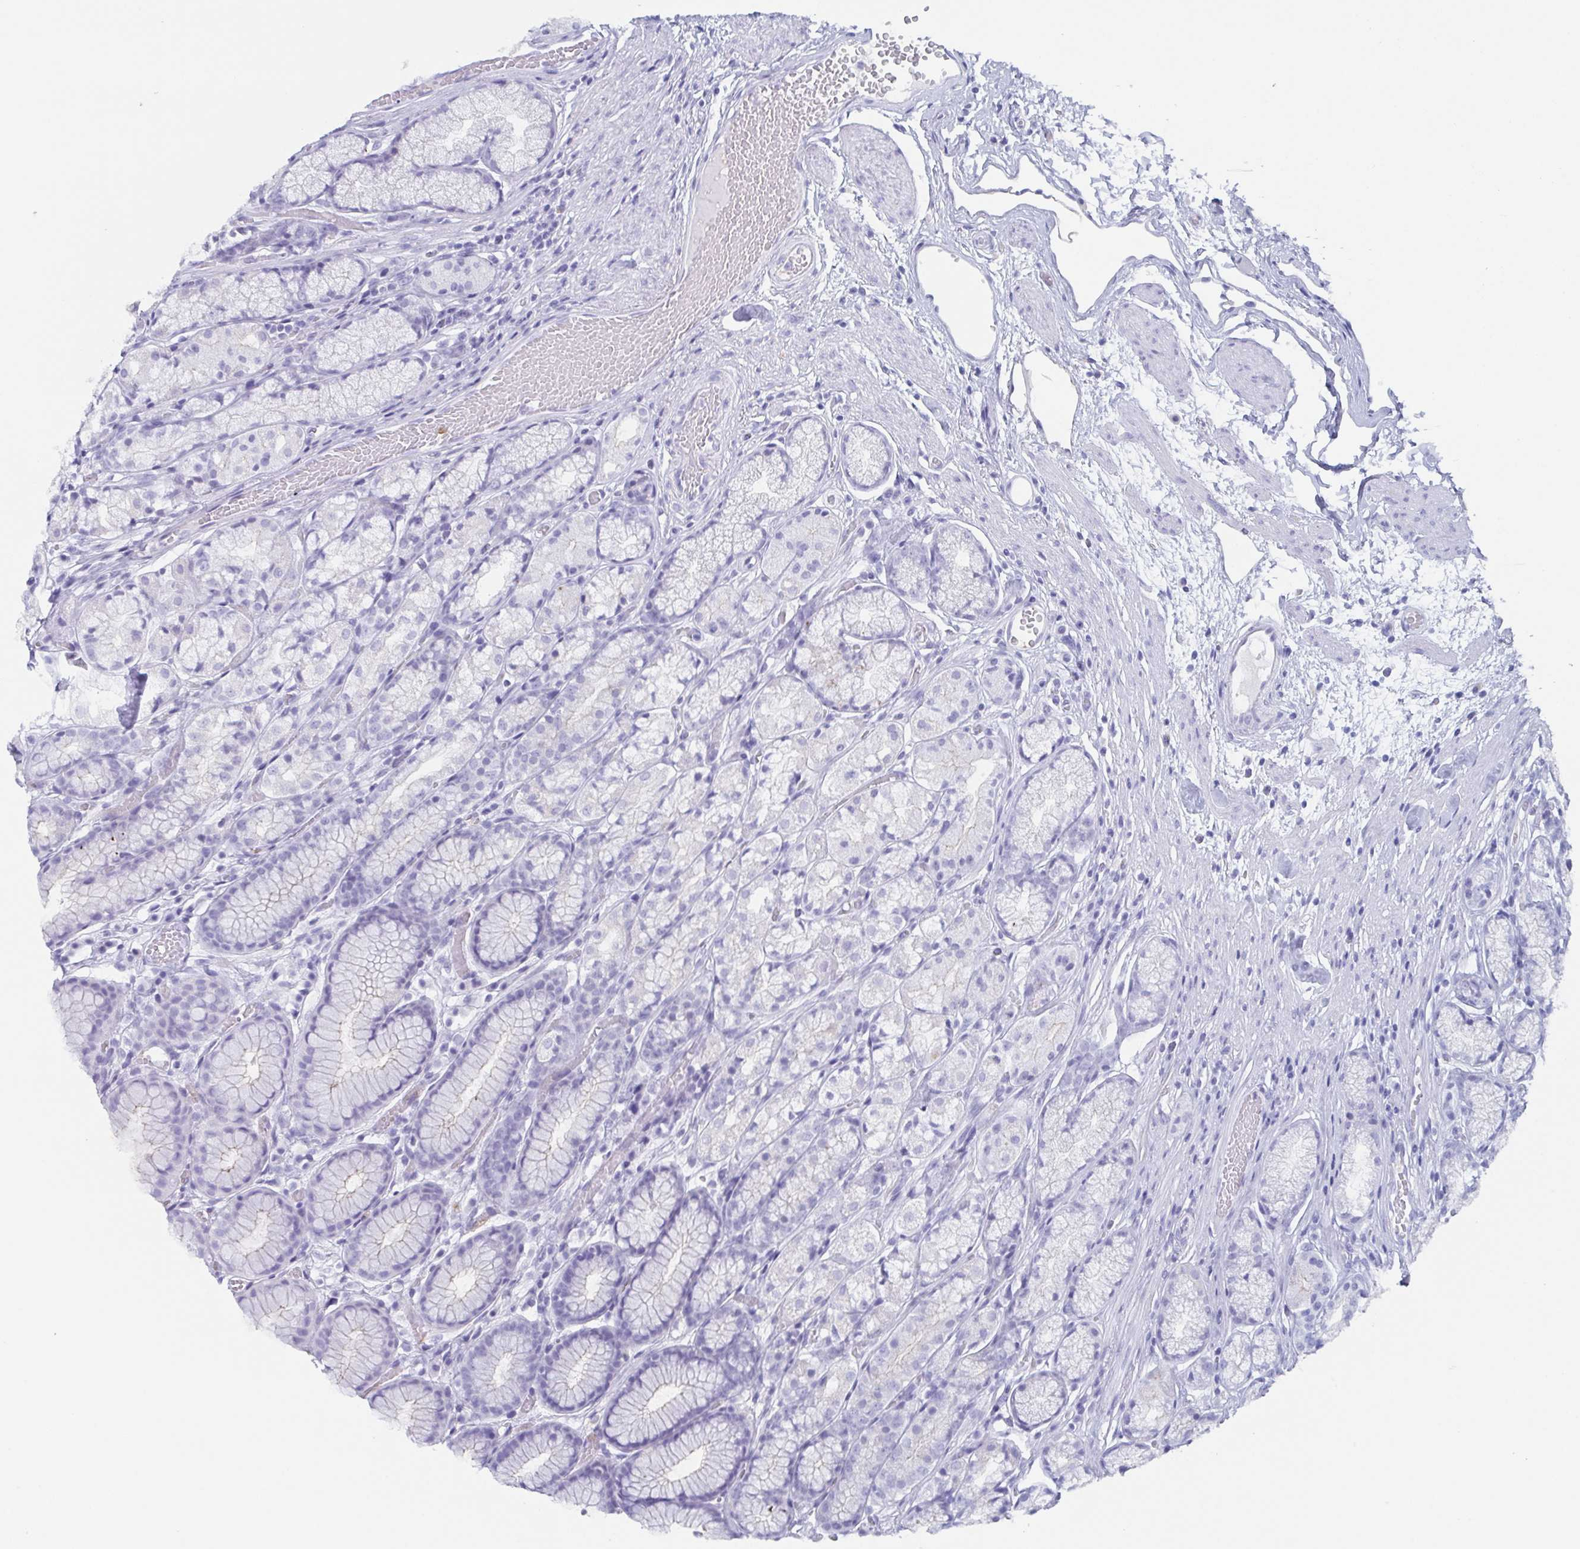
{"staining": {"intensity": "negative", "quantity": "none", "location": "none"}, "tissue": "stomach", "cell_type": "Glandular cells", "image_type": "normal", "snomed": [{"axis": "morphology", "description": "Normal tissue, NOS"}, {"axis": "topography", "description": "Stomach"}], "caption": "This is an immunohistochemistry (IHC) micrograph of normal stomach. There is no expression in glandular cells.", "gene": "LYRM2", "patient": {"sex": "male", "age": 70}}